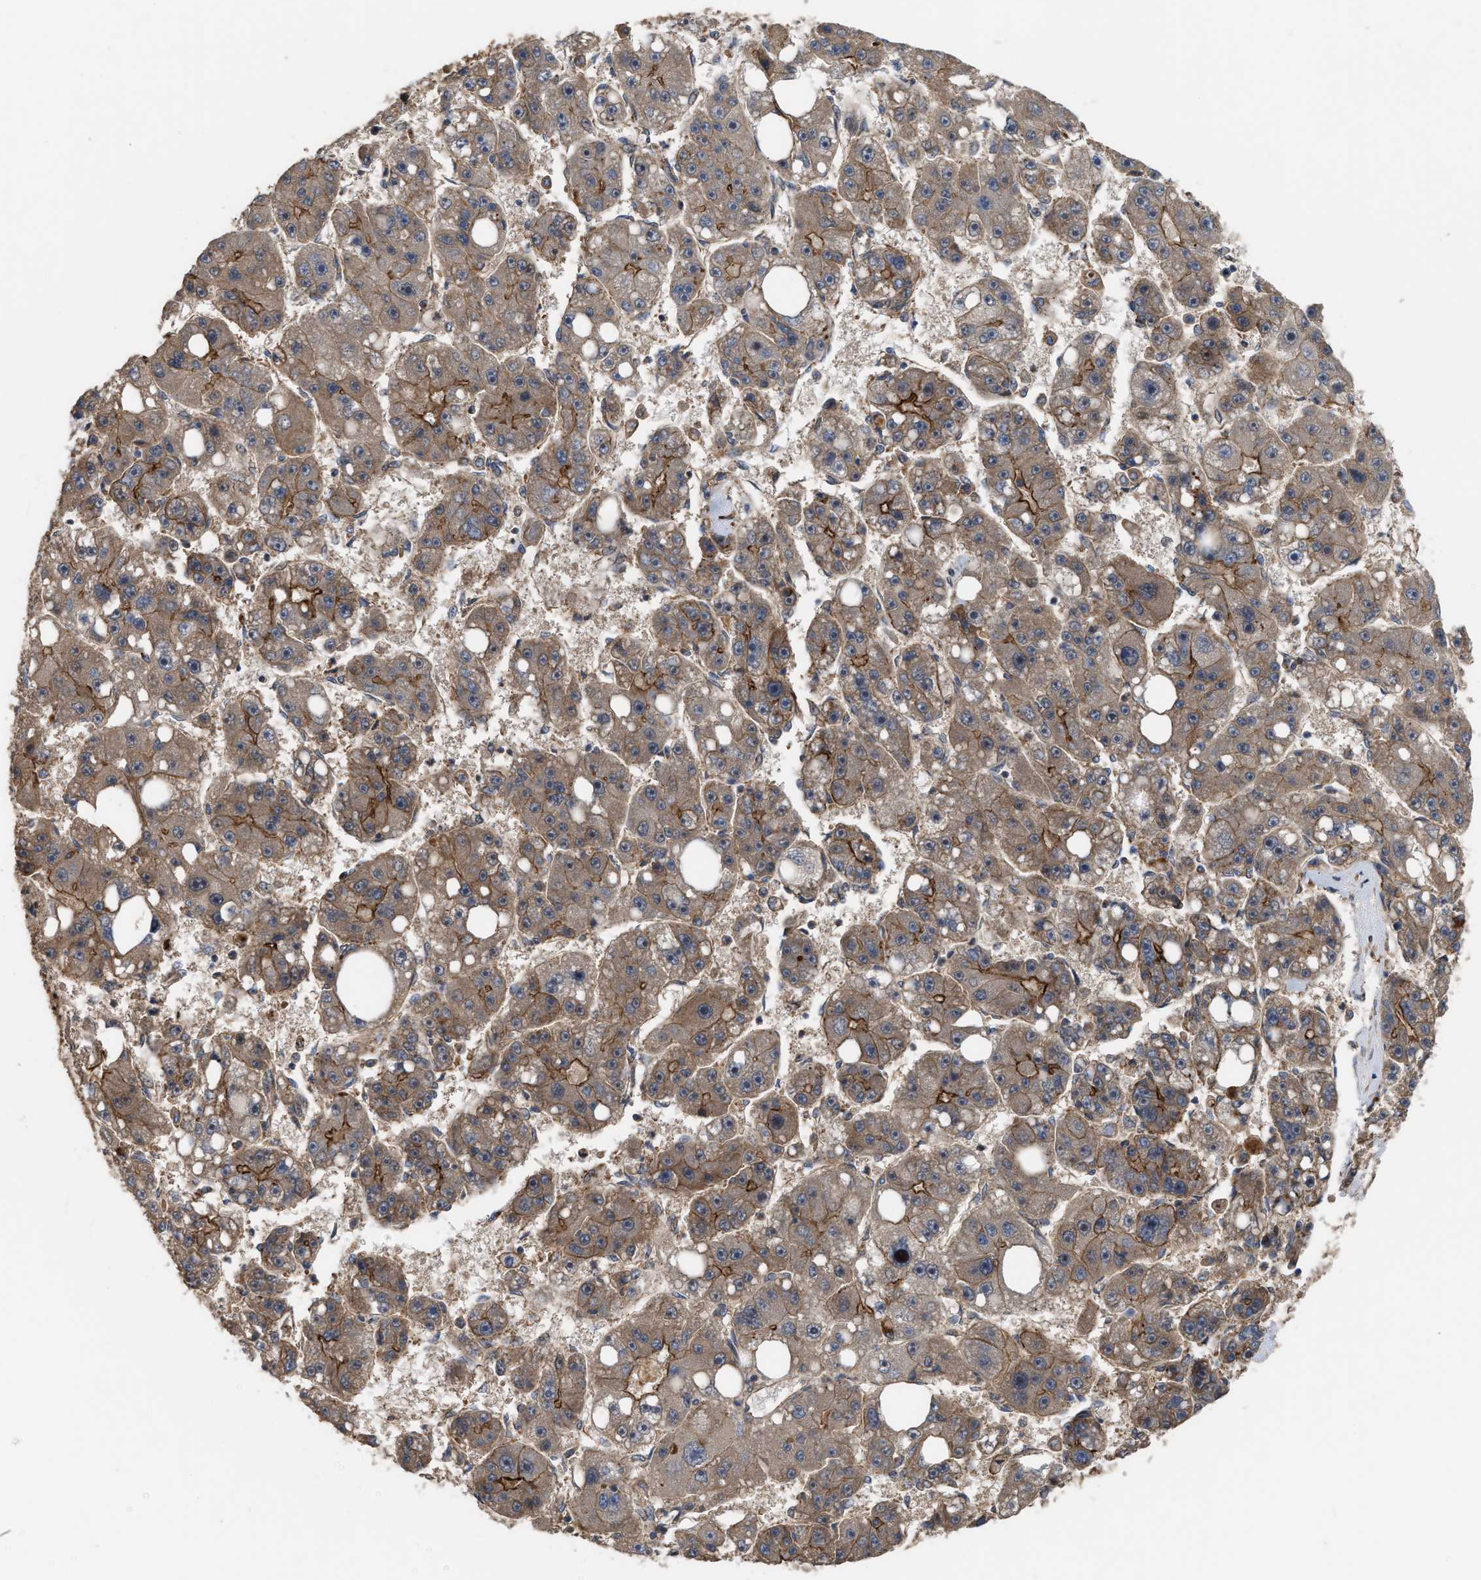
{"staining": {"intensity": "moderate", "quantity": ">75%", "location": "cytoplasmic/membranous"}, "tissue": "liver cancer", "cell_type": "Tumor cells", "image_type": "cancer", "snomed": [{"axis": "morphology", "description": "Carcinoma, Hepatocellular, NOS"}, {"axis": "topography", "description": "Liver"}], "caption": "Brown immunohistochemical staining in human hepatocellular carcinoma (liver) demonstrates moderate cytoplasmic/membranous positivity in about >75% of tumor cells.", "gene": "STAU1", "patient": {"sex": "female", "age": 61}}